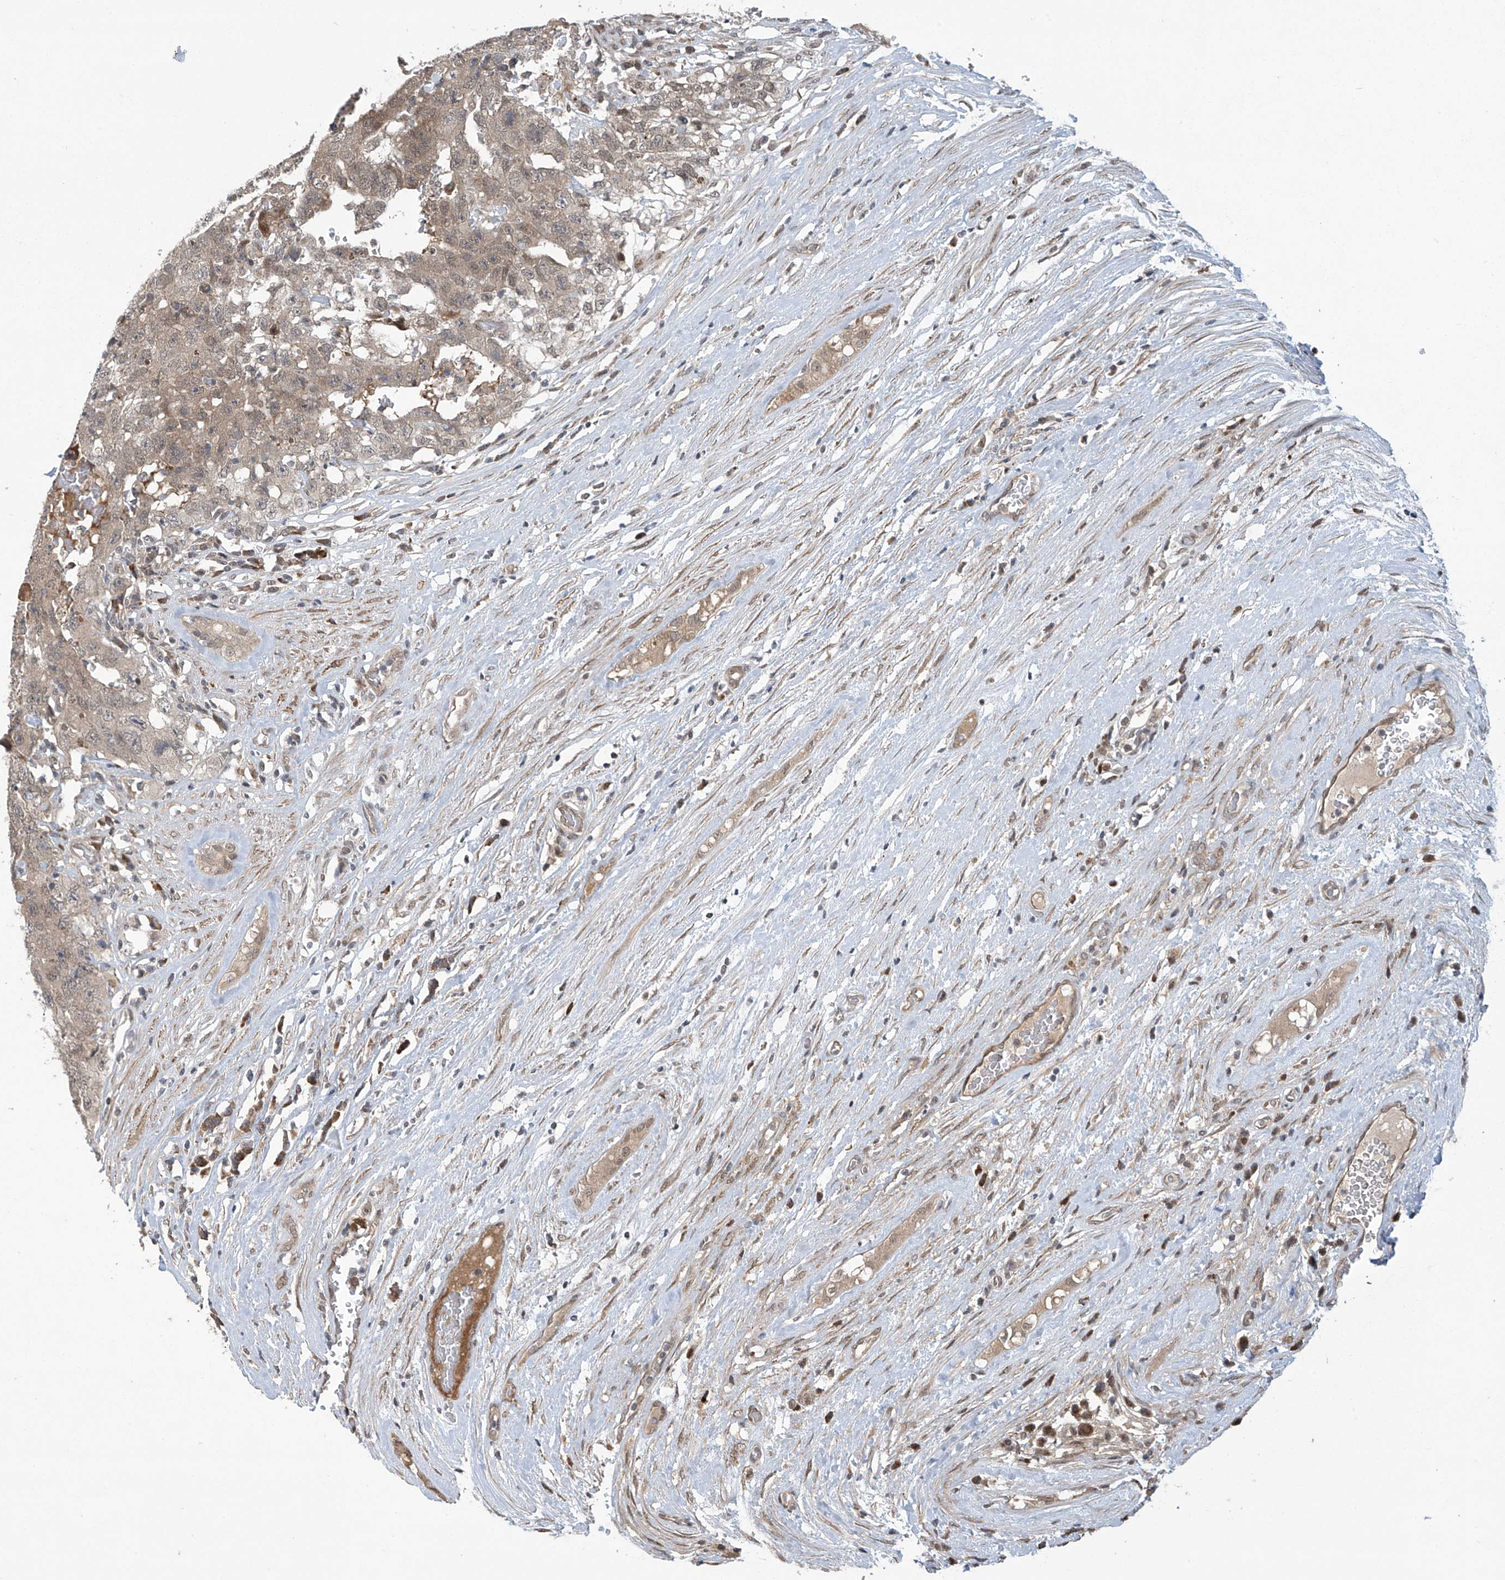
{"staining": {"intensity": "weak", "quantity": ">75%", "location": "cytoplasmic/membranous"}, "tissue": "testis cancer", "cell_type": "Tumor cells", "image_type": "cancer", "snomed": [{"axis": "morphology", "description": "Carcinoma, Embryonal, NOS"}, {"axis": "topography", "description": "Testis"}], "caption": "Protein positivity by IHC exhibits weak cytoplasmic/membranous expression in approximately >75% of tumor cells in embryonal carcinoma (testis).", "gene": "ABHD13", "patient": {"sex": "male", "age": 26}}